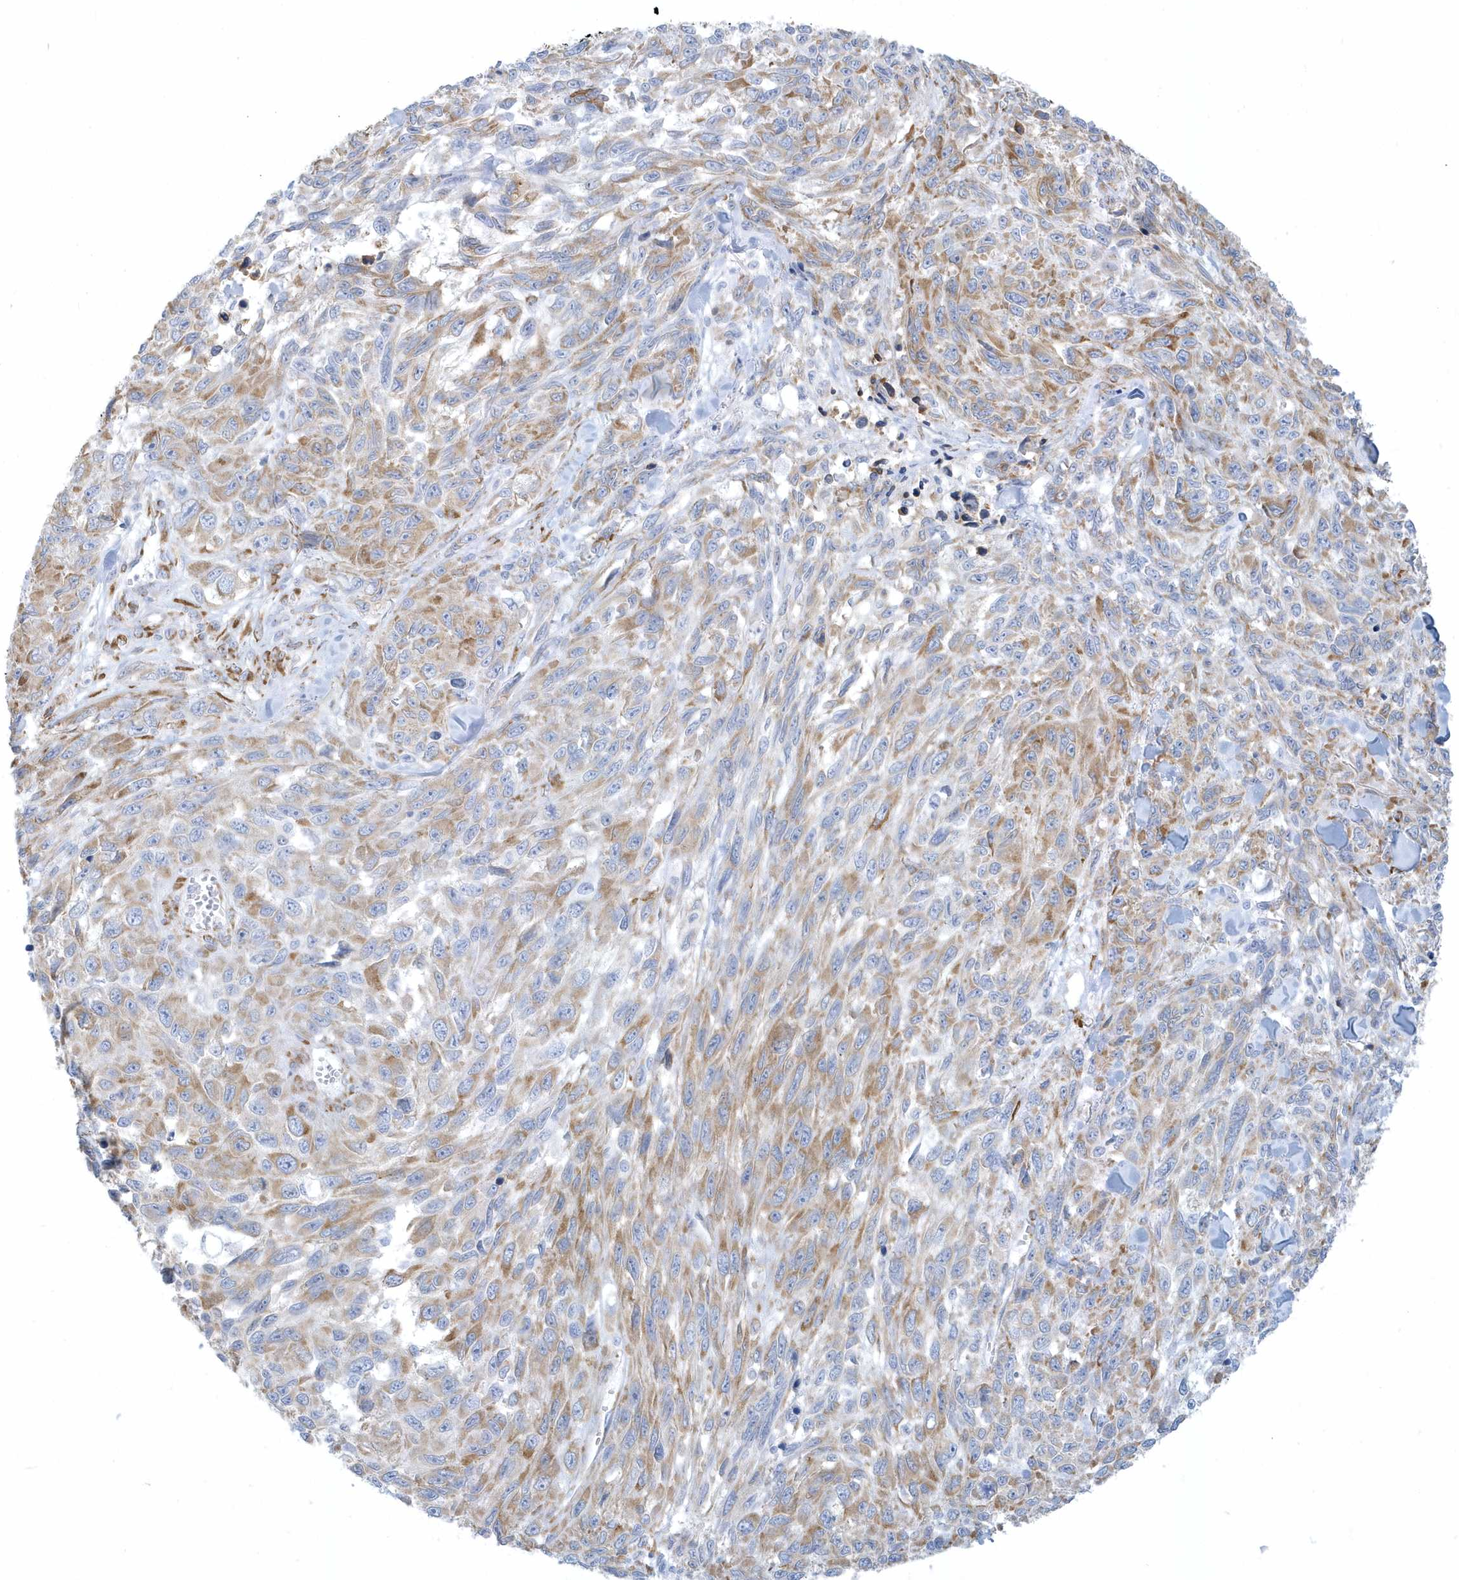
{"staining": {"intensity": "moderate", "quantity": ">75%", "location": "cytoplasmic/membranous"}, "tissue": "melanoma", "cell_type": "Tumor cells", "image_type": "cancer", "snomed": [{"axis": "morphology", "description": "Malignant melanoma, NOS"}, {"axis": "topography", "description": "Skin"}], "caption": "The immunohistochemical stain shows moderate cytoplasmic/membranous staining in tumor cells of melanoma tissue.", "gene": "DCAF1", "patient": {"sex": "female", "age": 96}}